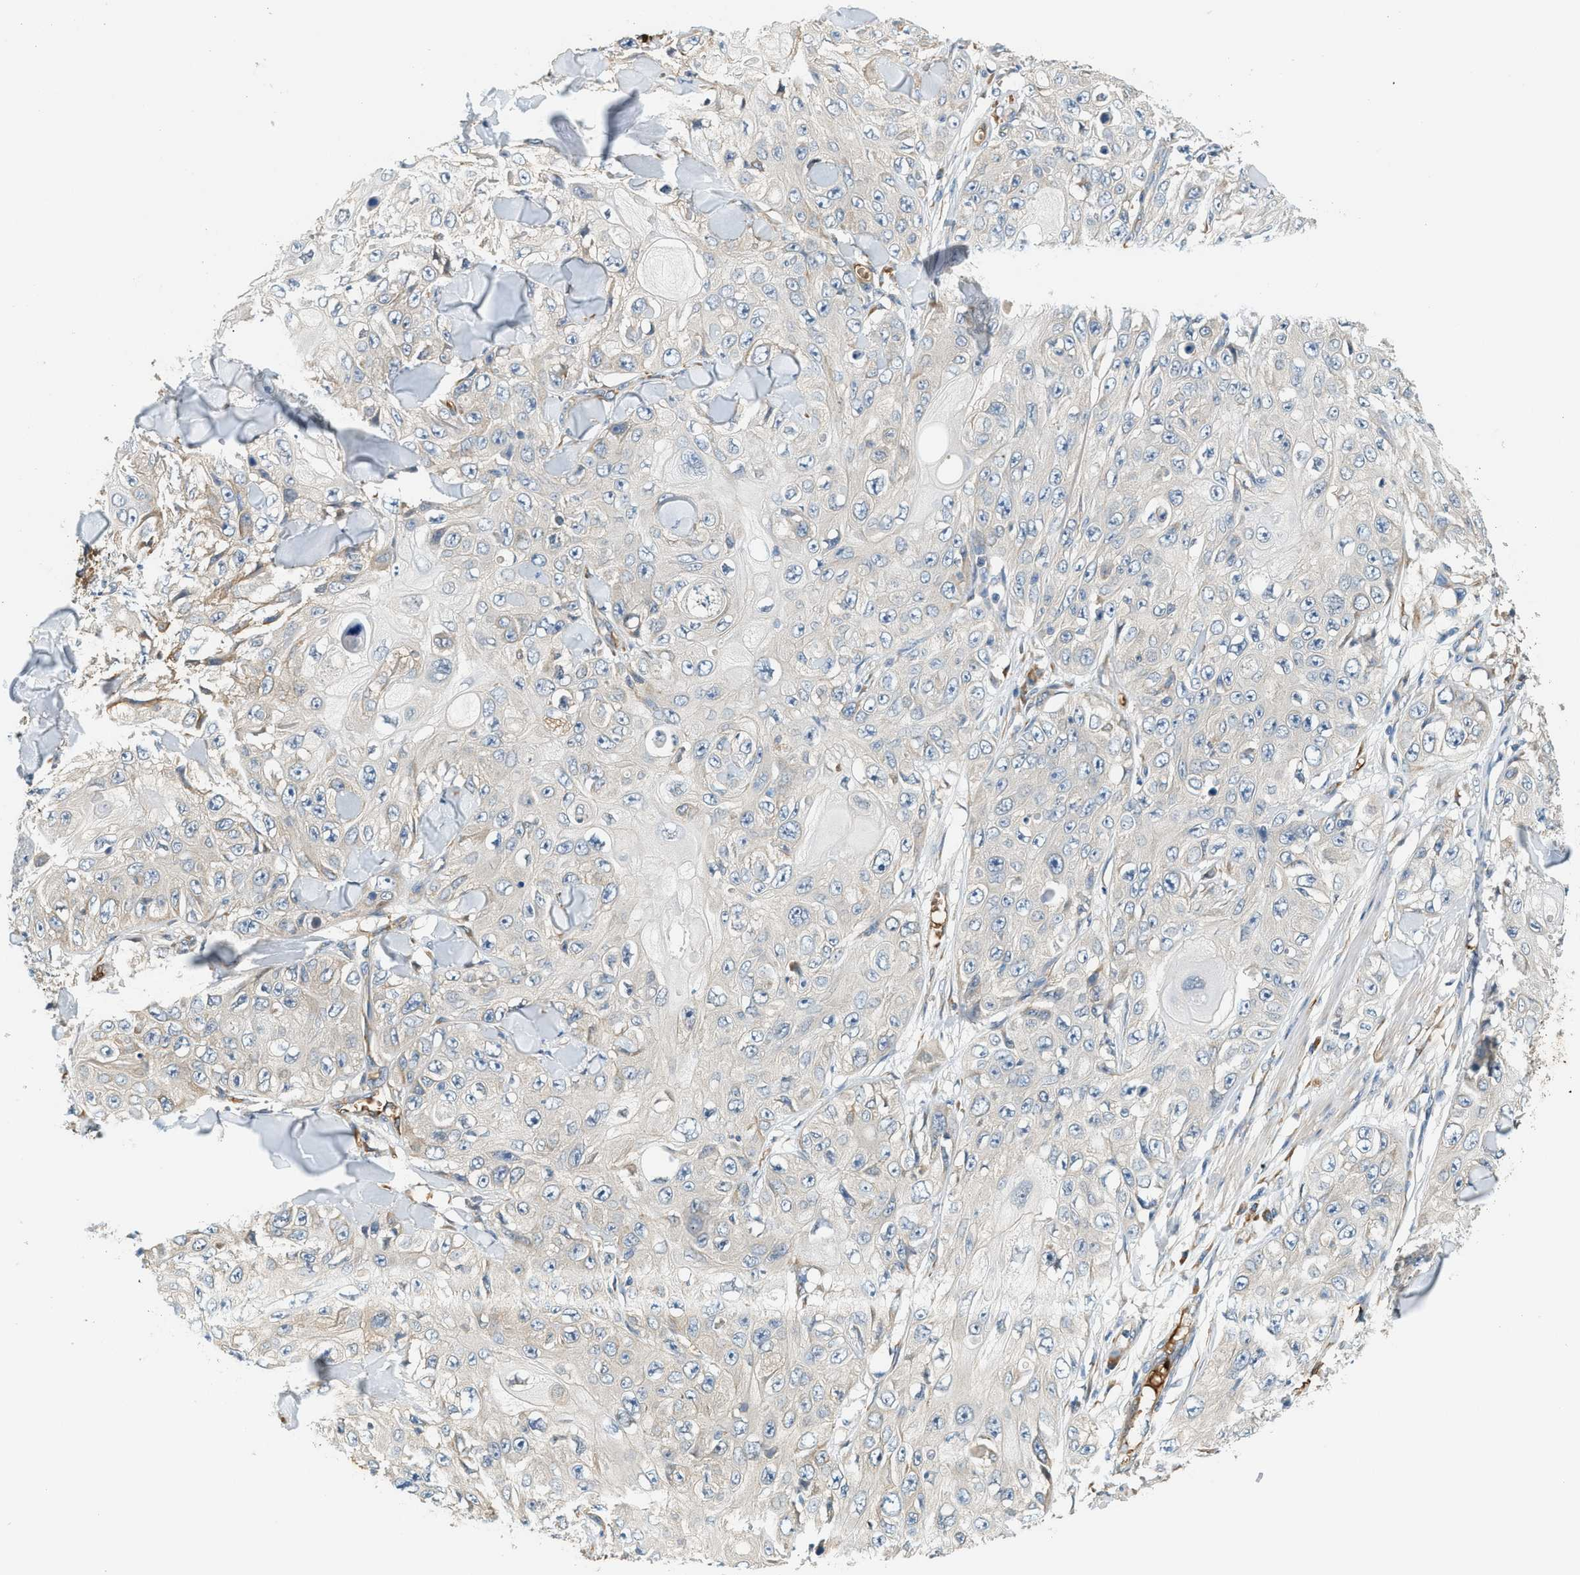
{"staining": {"intensity": "negative", "quantity": "none", "location": "none"}, "tissue": "skin cancer", "cell_type": "Tumor cells", "image_type": "cancer", "snomed": [{"axis": "morphology", "description": "Squamous cell carcinoma, NOS"}, {"axis": "topography", "description": "Skin"}], "caption": "DAB (3,3'-diaminobenzidine) immunohistochemical staining of human squamous cell carcinoma (skin) demonstrates no significant expression in tumor cells.", "gene": "CYTH2", "patient": {"sex": "male", "age": 86}}